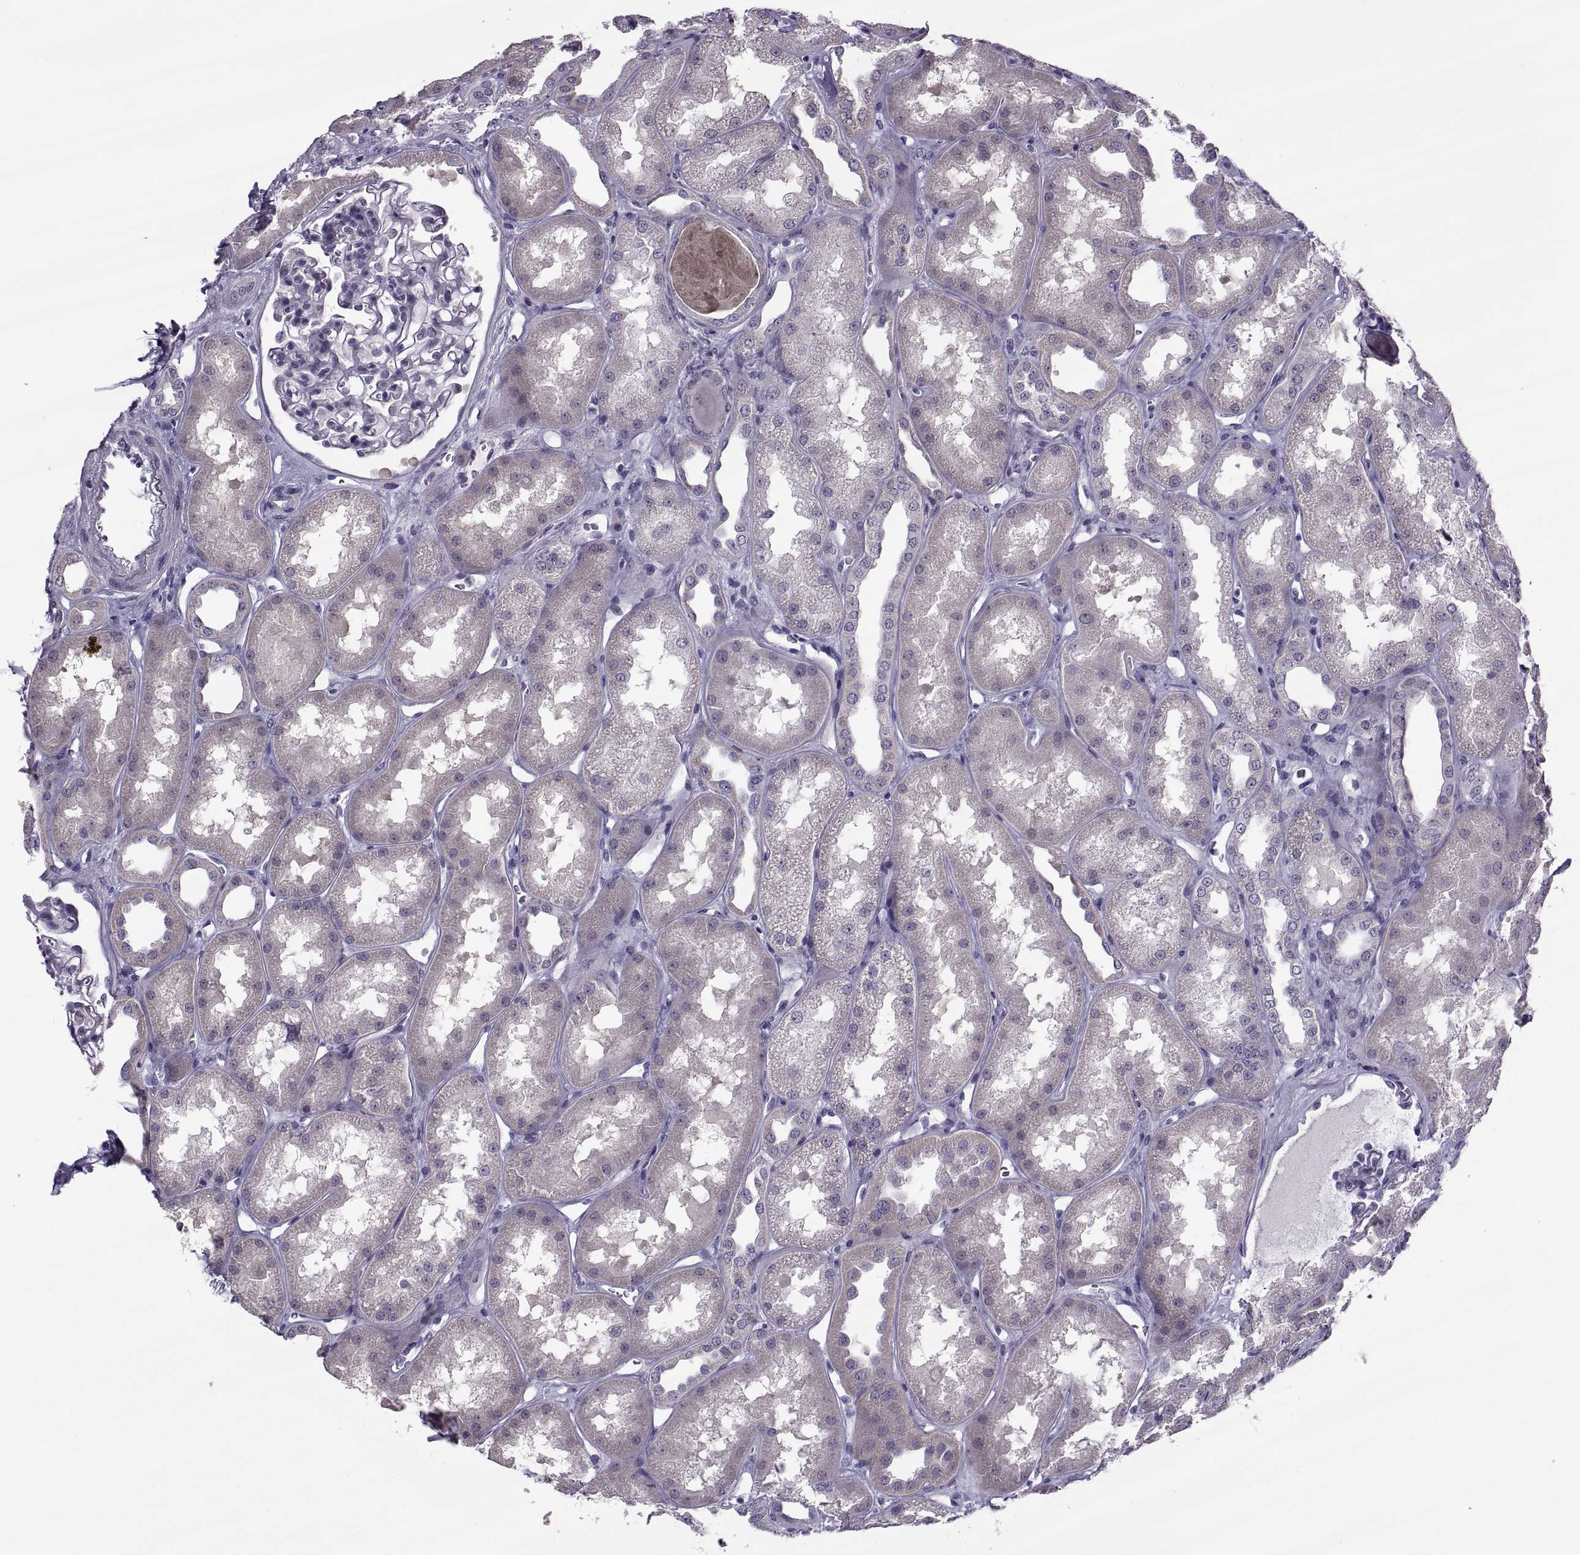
{"staining": {"intensity": "negative", "quantity": "none", "location": "none"}, "tissue": "kidney", "cell_type": "Cells in glomeruli", "image_type": "normal", "snomed": [{"axis": "morphology", "description": "Normal tissue, NOS"}, {"axis": "topography", "description": "Kidney"}], "caption": "High power microscopy photomicrograph of an IHC micrograph of normal kidney, revealing no significant positivity in cells in glomeruli.", "gene": "MAGEB1", "patient": {"sex": "male", "age": 61}}